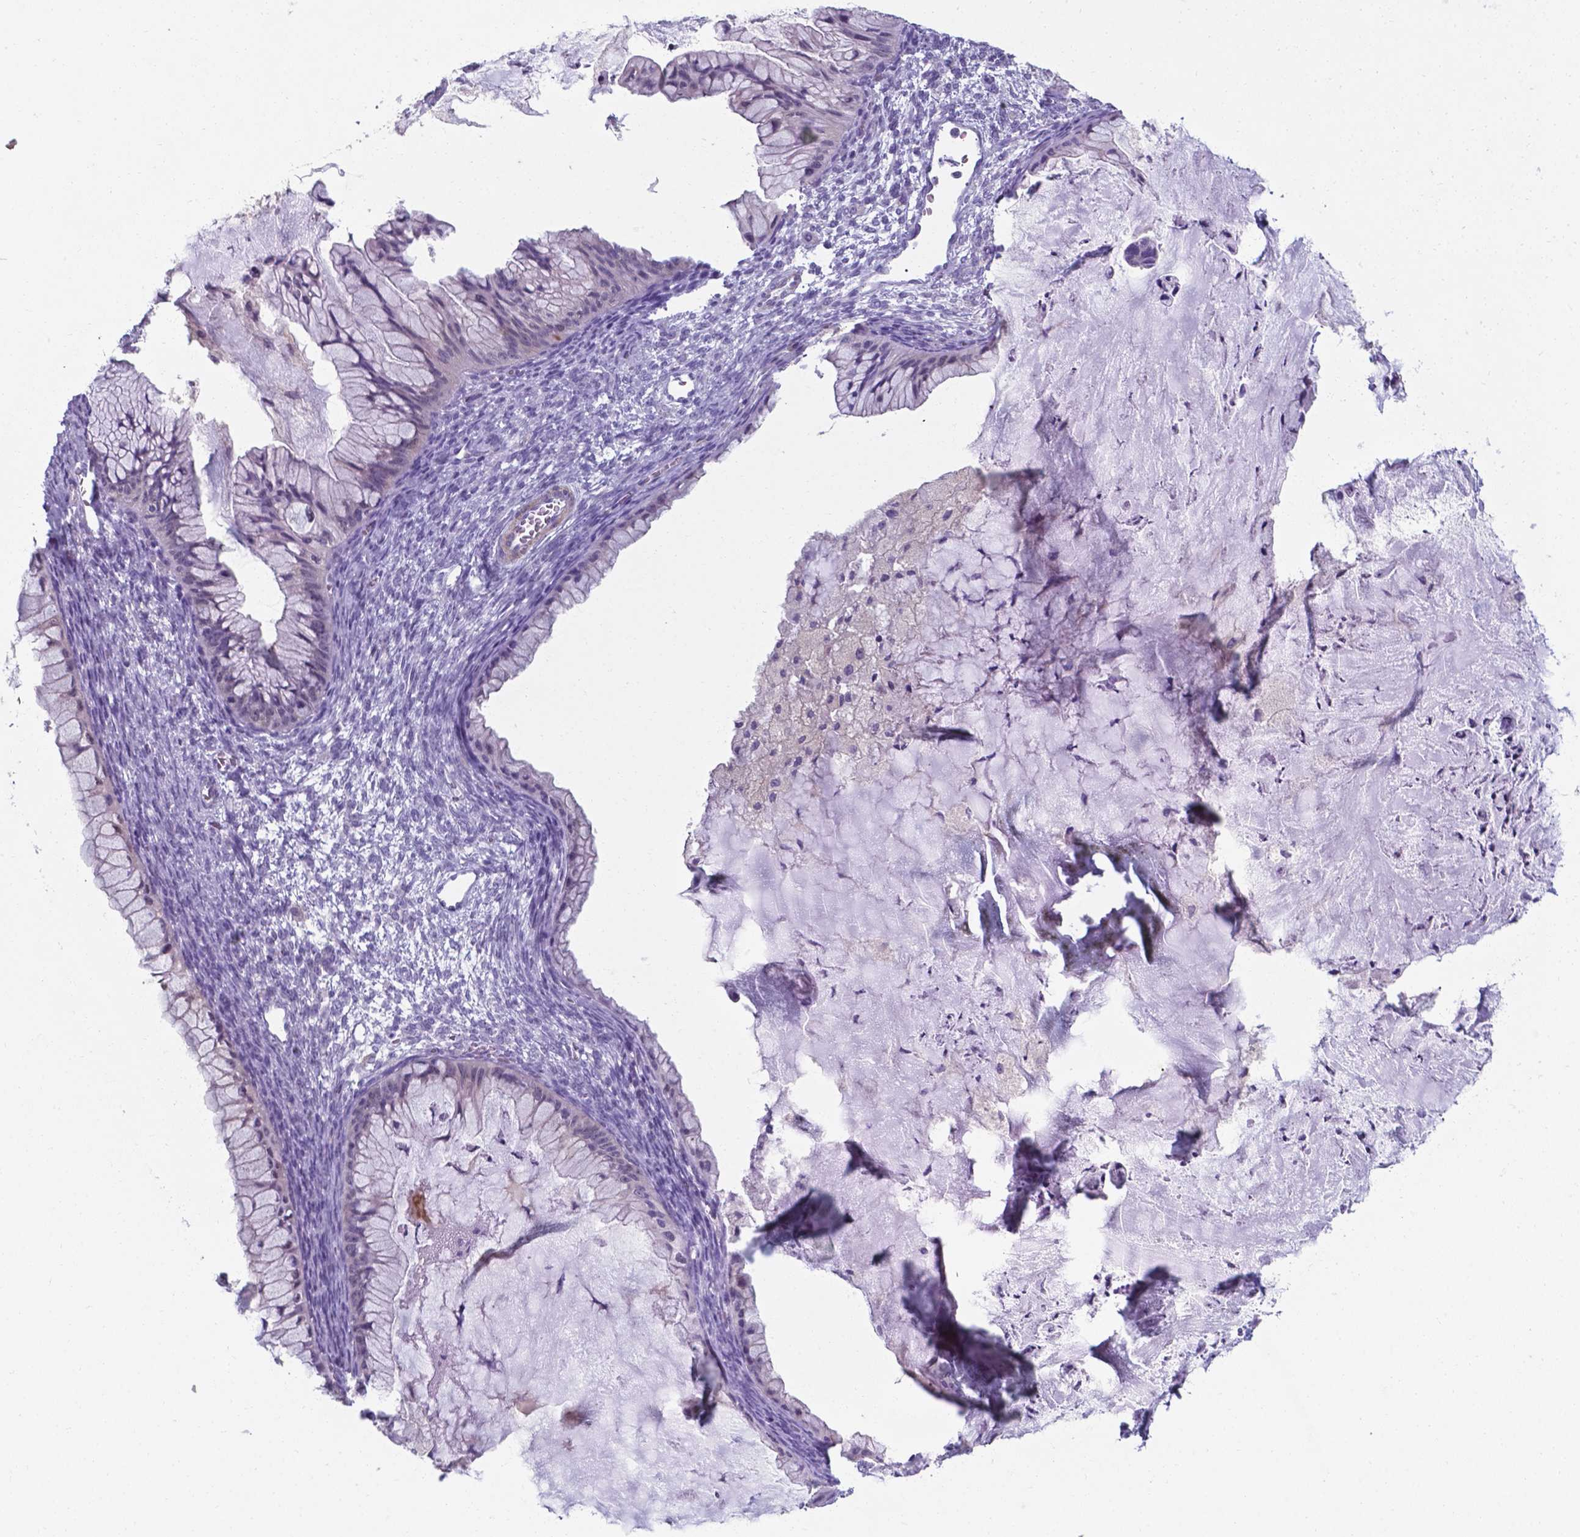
{"staining": {"intensity": "negative", "quantity": "none", "location": "none"}, "tissue": "ovarian cancer", "cell_type": "Tumor cells", "image_type": "cancer", "snomed": [{"axis": "morphology", "description": "Cystadenocarcinoma, mucinous, NOS"}, {"axis": "topography", "description": "Ovary"}], "caption": "Immunohistochemistry of ovarian mucinous cystadenocarcinoma reveals no positivity in tumor cells. (Stains: DAB immunohistochemistry (IHC) with hematoxylin counter stain, Microscopy: brightfield microscopy at high magnification).", "gene": "AP5B1", "patient": {"sex": "female", "age": 72}}